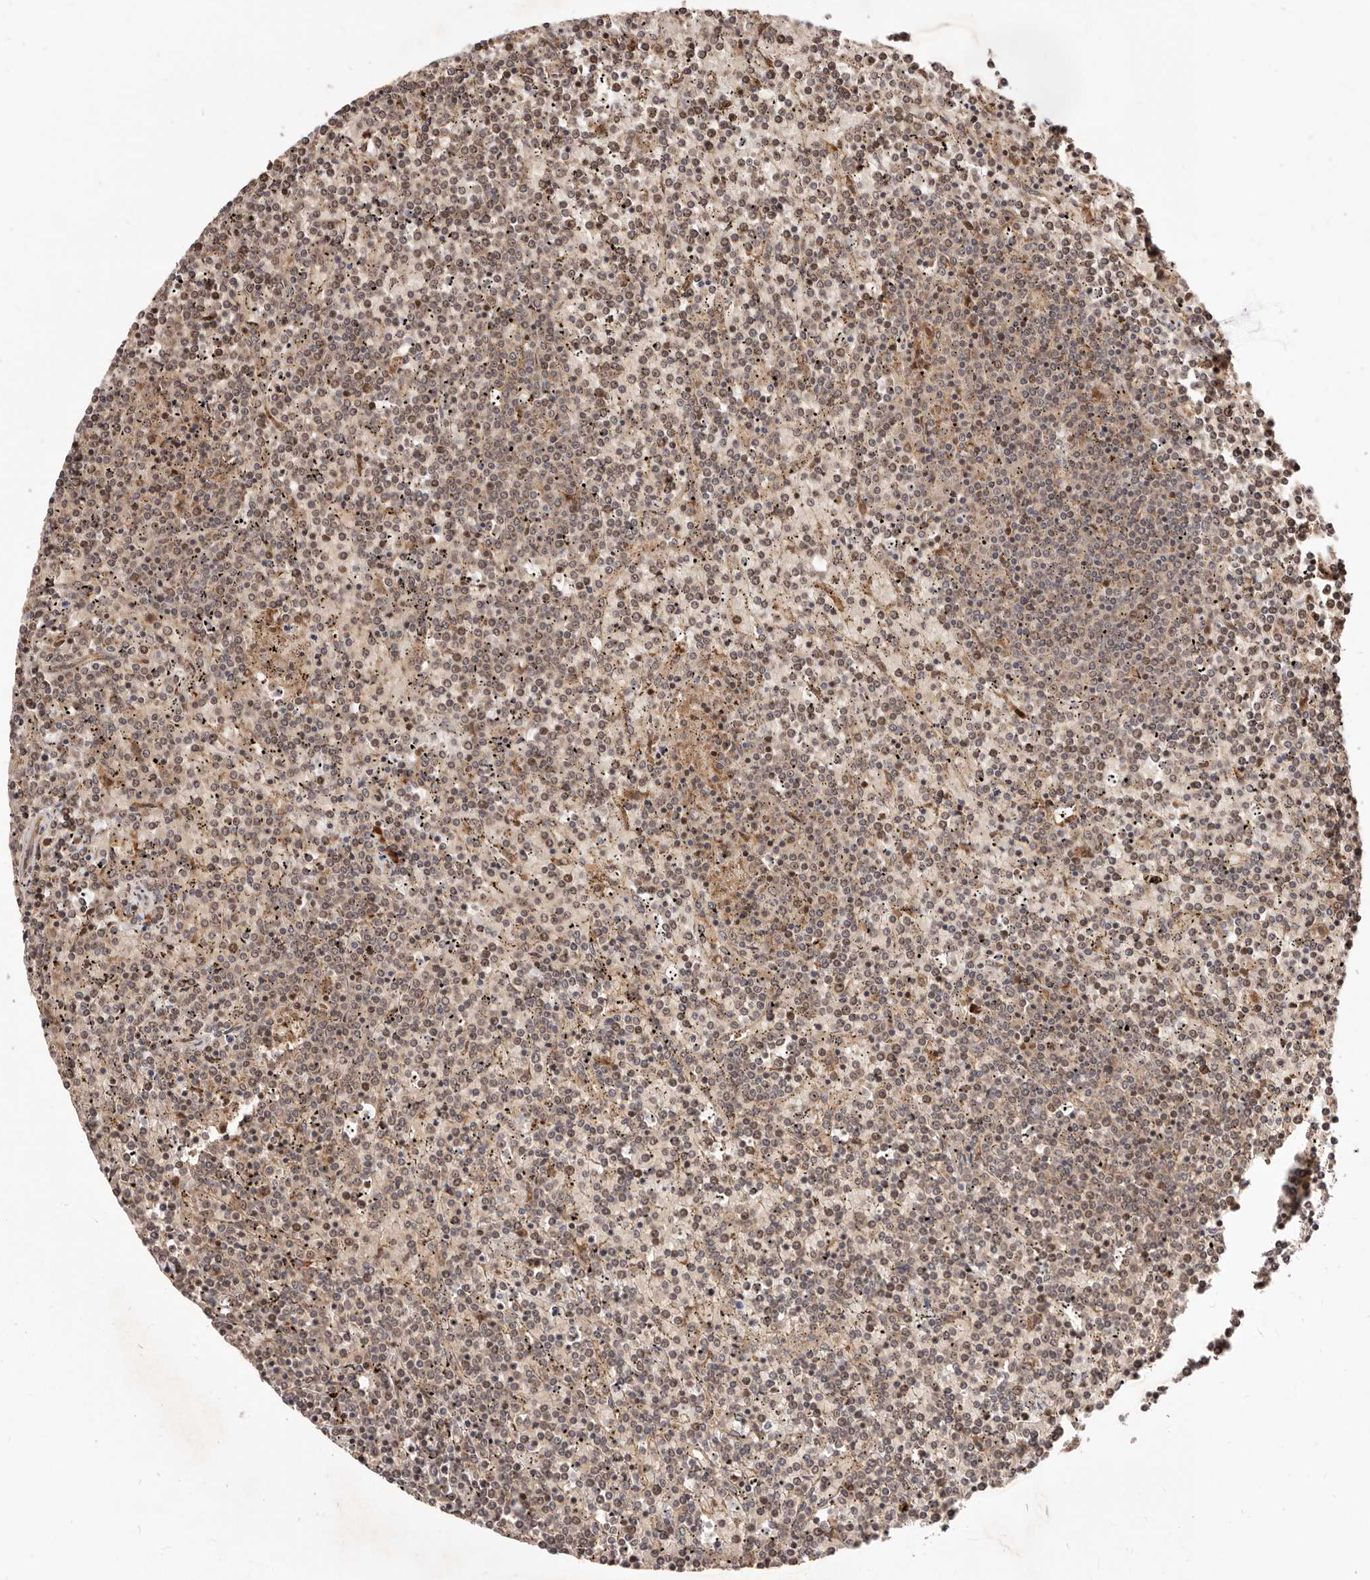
{"staining": {"intensity": "weak", "quantity": "25%-75%", "location": "cytoplasmic/membranous,nuclear"}, "tissue": "lymphoma", "cell_type": "Tumor cells", "image_type": "cancer", "snomed": [{"axis": "morphology", "description": "Malignant lymphoma, non-Hodgkin's type, Low grade"}, {"axis": "topography", "description": "Spleen"}], "caption": "A brown stain highlights weak cytoplasmic/membranous and nuclear expression of a protein in human lymphoma tumor cells. (IHC, brightfield microscopy, high magnification).", "gene": "APOL6", "patient": {"sex": "female", "age": 19}}